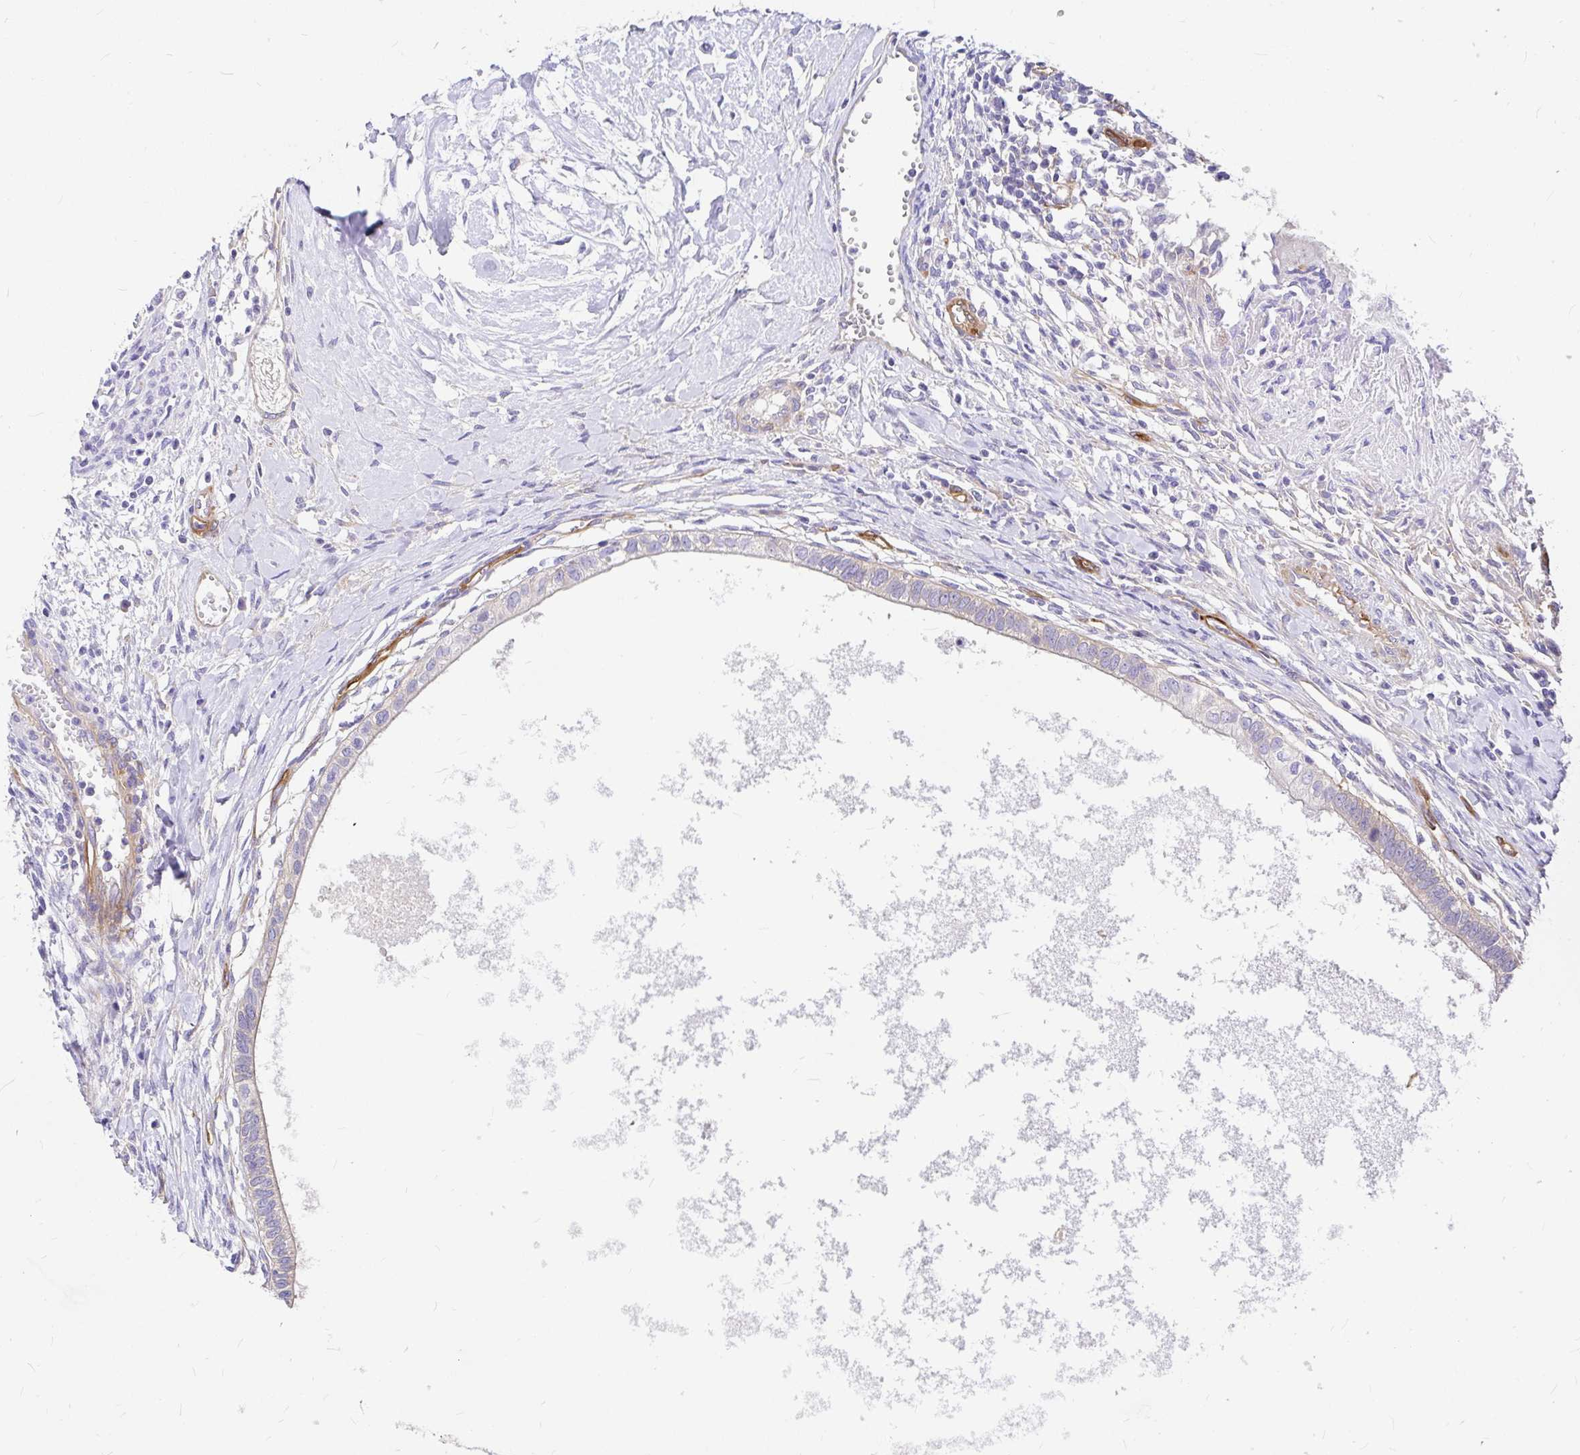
{"staining": {"intensity": "negative", "quantity": "none", "location": "none"}, "tissue": "testis cancer", "cell_type": "Tumor cells", "image_type": "cancer", "snomed": [{"axis": "morphology", "description": "Carcinoma, Embryonal, NOS"}, {"axis": "topography", "description": "Testis"}], "caption": "DAB immunohistochemical staining of human testis cancer exhibits no significant positivity in tumor cells.", "gene": "MYO1B", "patient": {"sex": "male", "age": 37}}